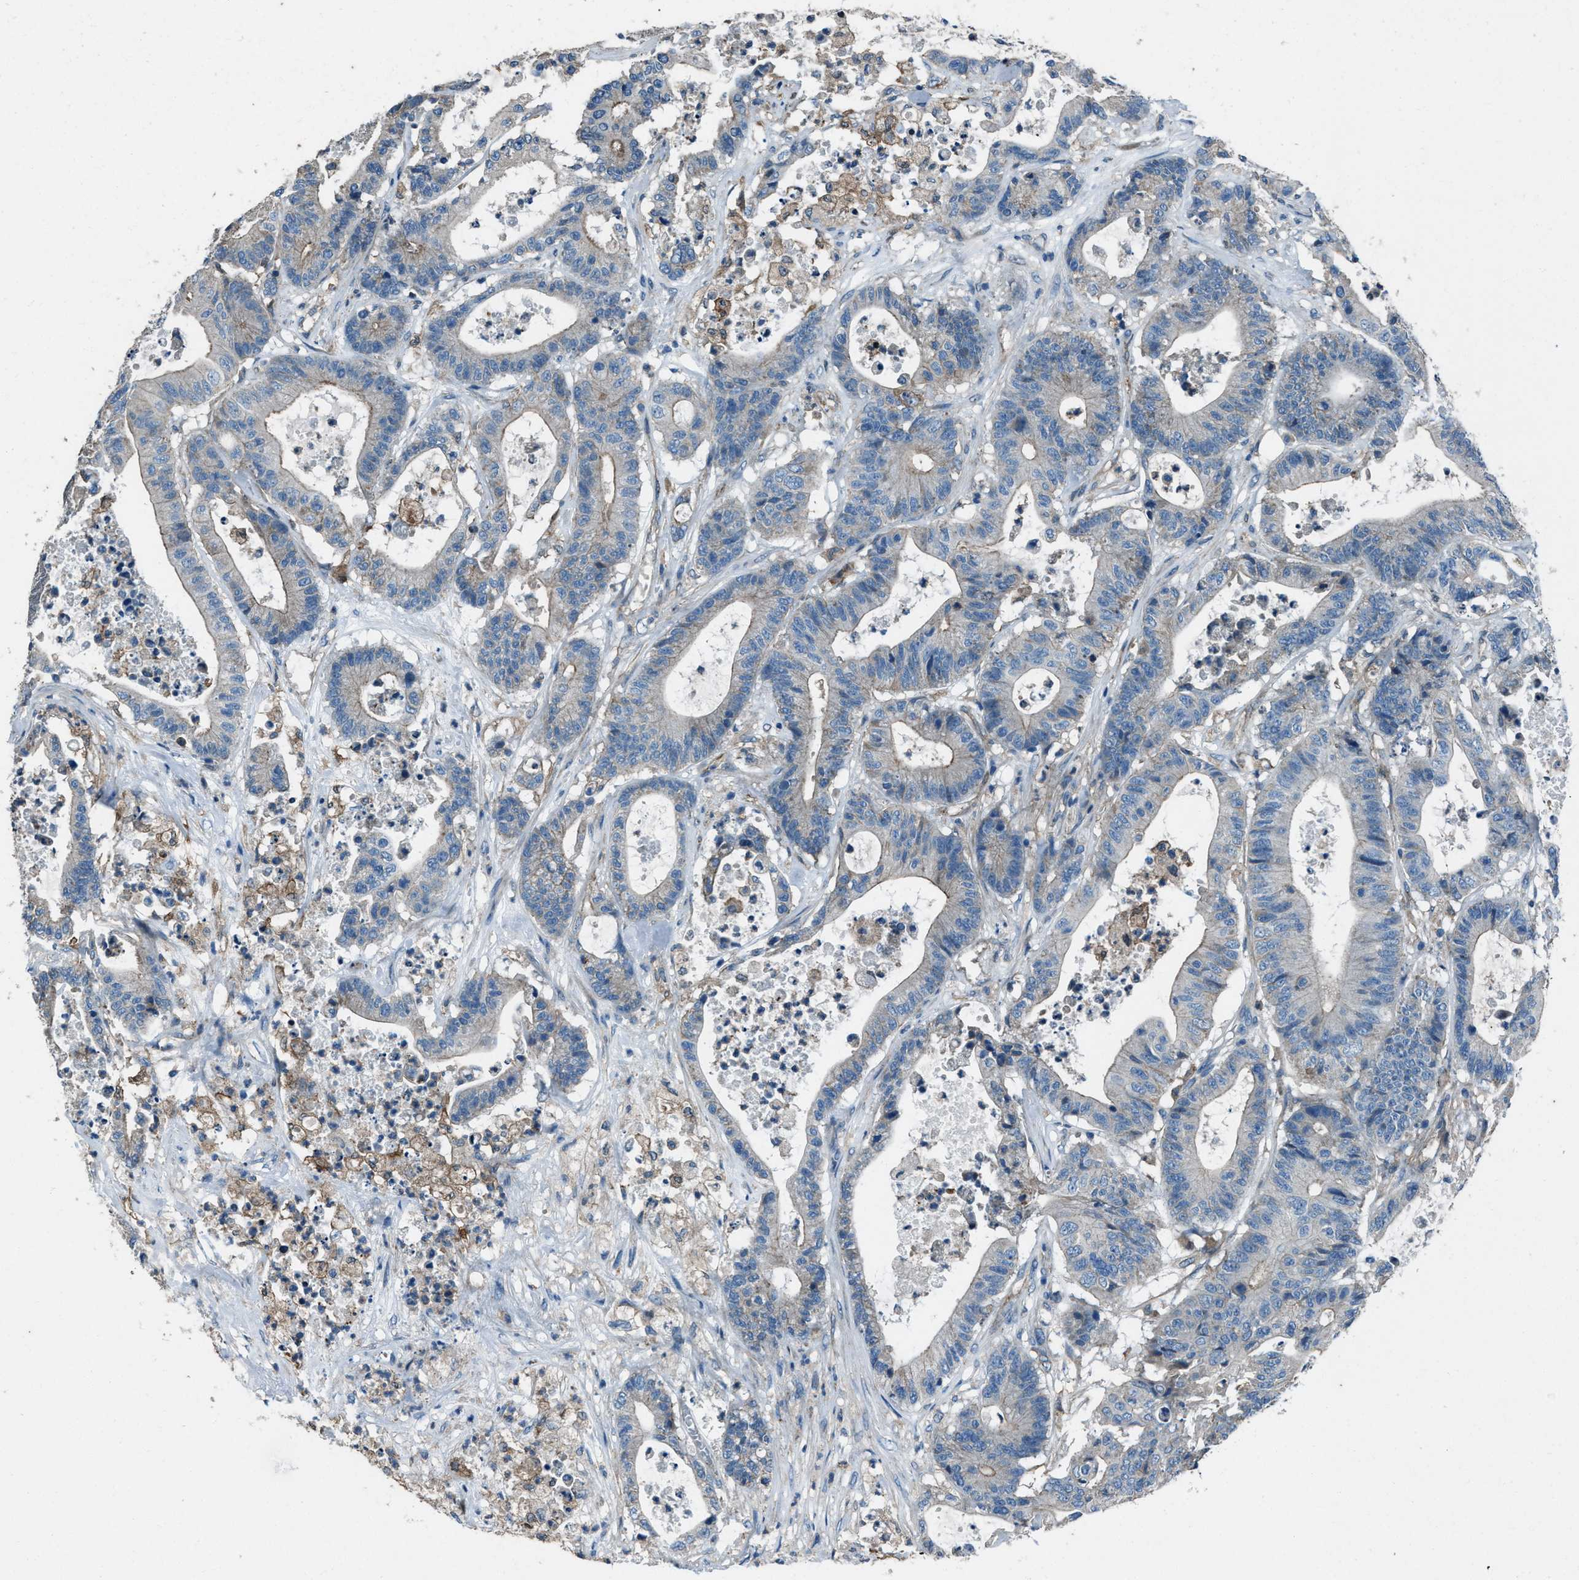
{"staining": {"intensity": "weak", "quantity": "25%-75%", "location": "cytoplasmic/membranous"}, "tissue": "colorectal cancer", "cell_type": "Tumor cells", "image_type": "cancer", "snomed": [{"axis": "morphology", "description": "Adenocarcinoma, NOS"}, {"axis": "topography", "description": "Colon"}], "caption": "An image of colorectal cancer (adenocarcinoma) stained for a protein shows weak cytoplasmic/membranous brown staining in tumor cells.", "gene": "SVIL", "patient": {"sex": "female", "age": 84}}